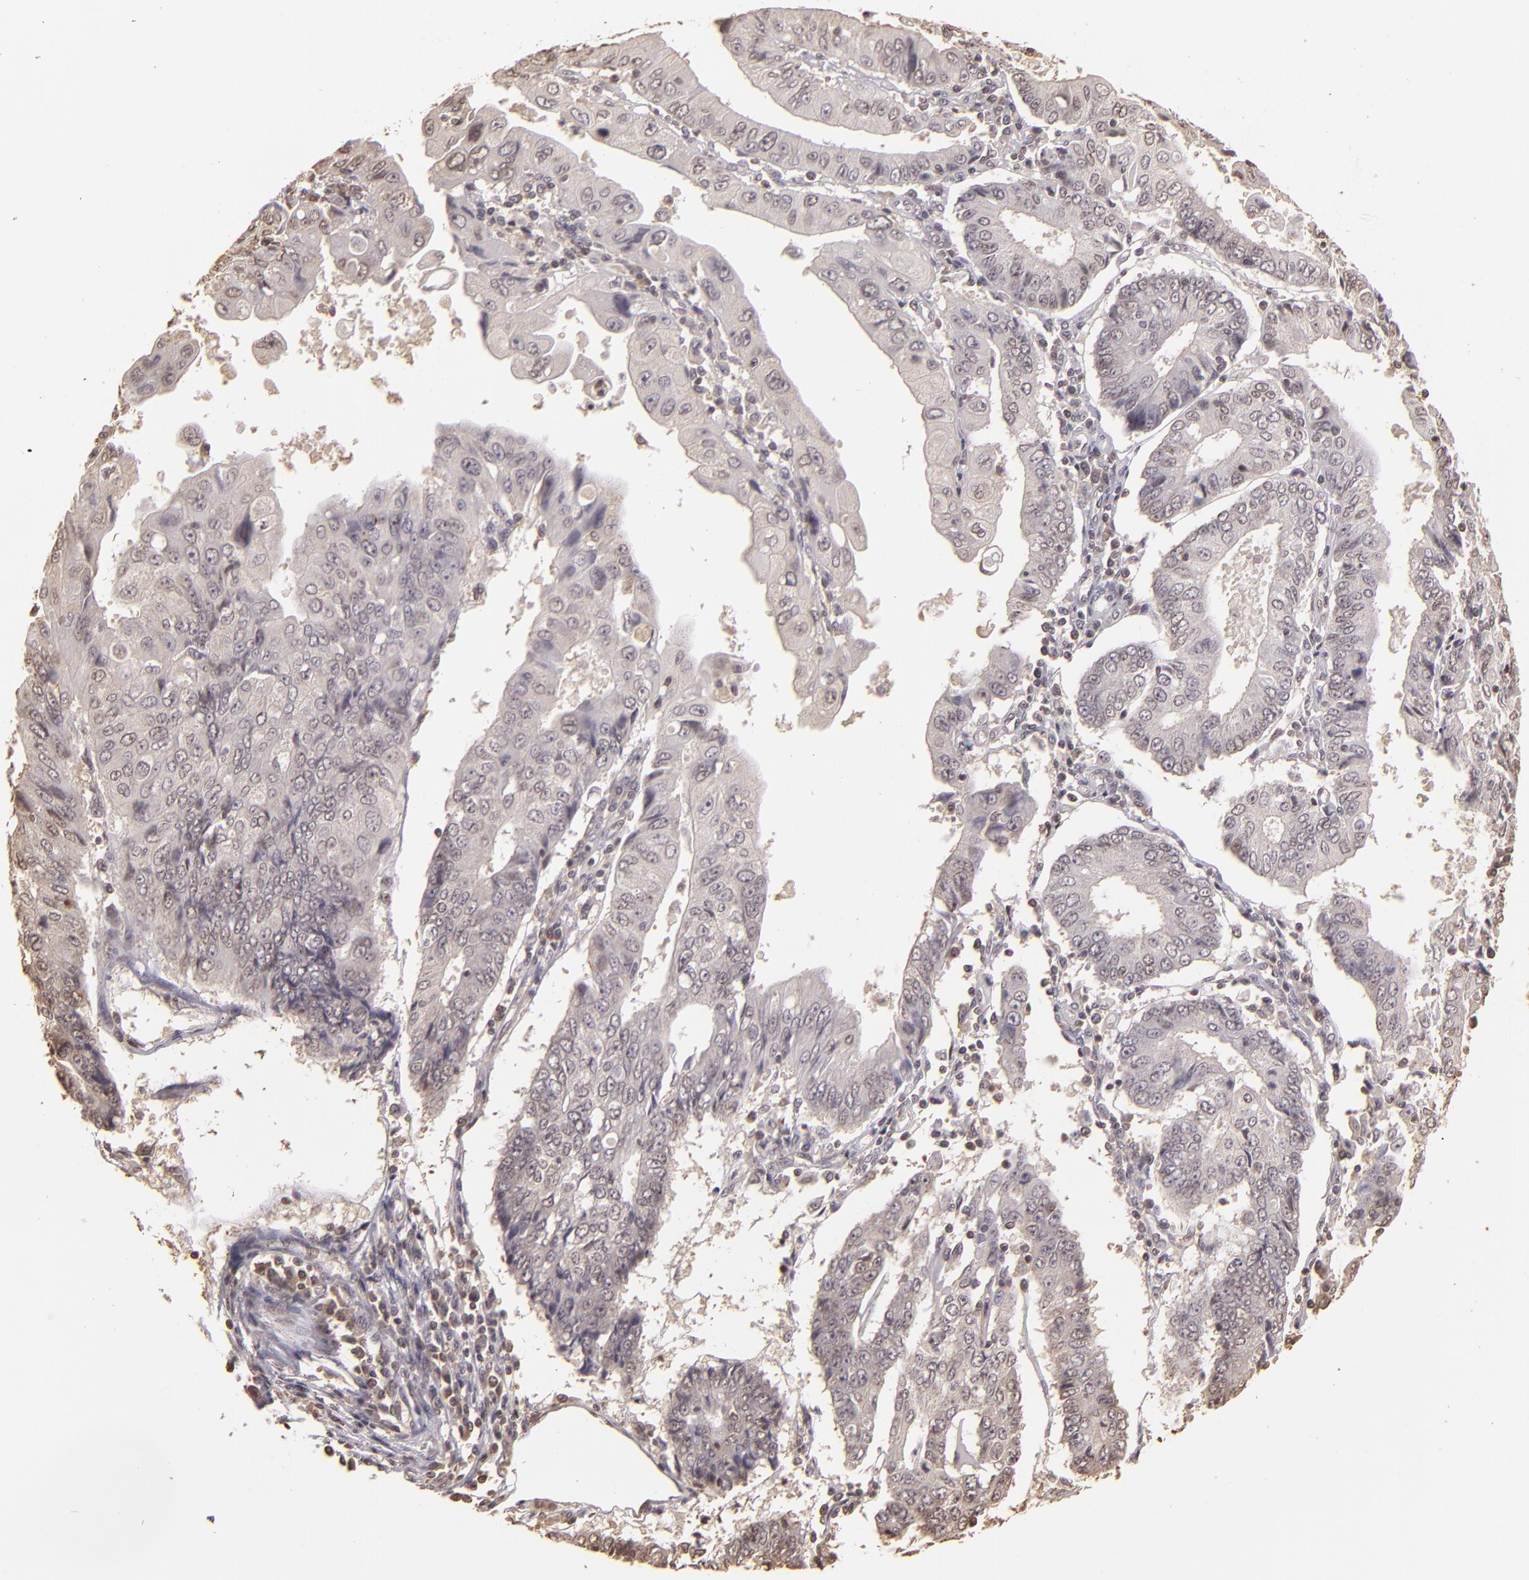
{"staining": {"intensity": "negative", "quantity": "none", "location": "none"}, "tissue": "endometrial cancer", "cell_type": "Tumor cells", "image_type": "cancer", "snomed": [{"axis": "morphology", "description": "Adenocarcinoma, NOS"}, {"axis": "topography", "description": "Endometrium"}], "caption": "Human endometrial cancer (adenocarcinoma) stained for a protein using immunohistochemistry (IHC) demonstrates no positivity in tumor cells.", "gene": "ARPC2", "patient": {"sex": "female", "age": 75}}